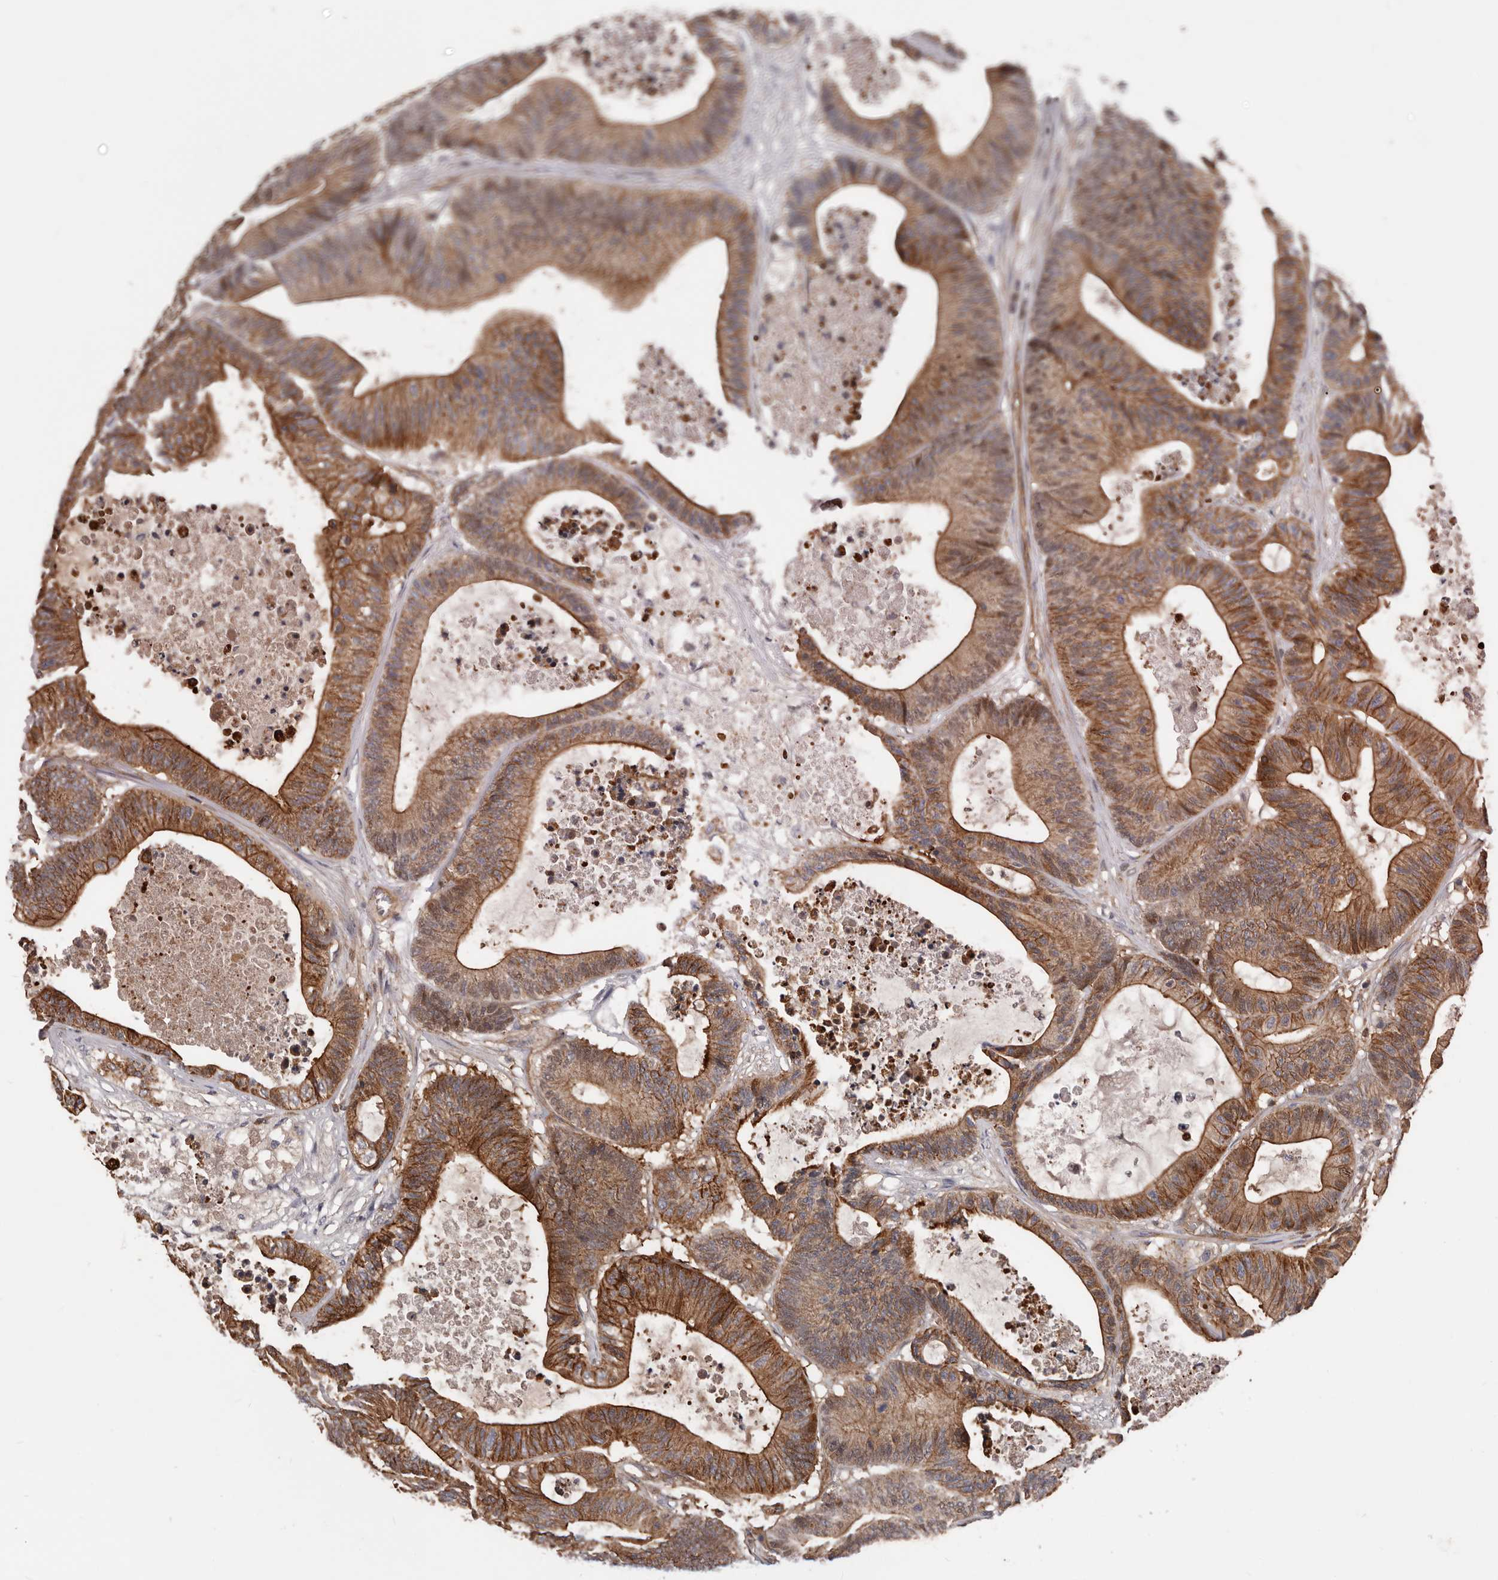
{"staining": {"intensity": "moderate", "quantity": ">75%", "location": "cytoplasmic/membranous"}, "tissue": "colorectal cancer", "cell_type": "Tumor cells", "image_type": "cancer", "snomed": [{"axis": "morphology", "description": "Adenocarcinoma, NOS"}, {"axis": "topography", "description": "Colon"}], "caption": "The immunohistochemical stain highlights moderate cytoplasmic/membranous expression in tumor cells of colorectal cancer (adenocarcinoma) tissue. (IHC, brightfield microscopy, high magnification).", "gene": "PNRC2", "patient": {"sex": "female", "age": 84}}